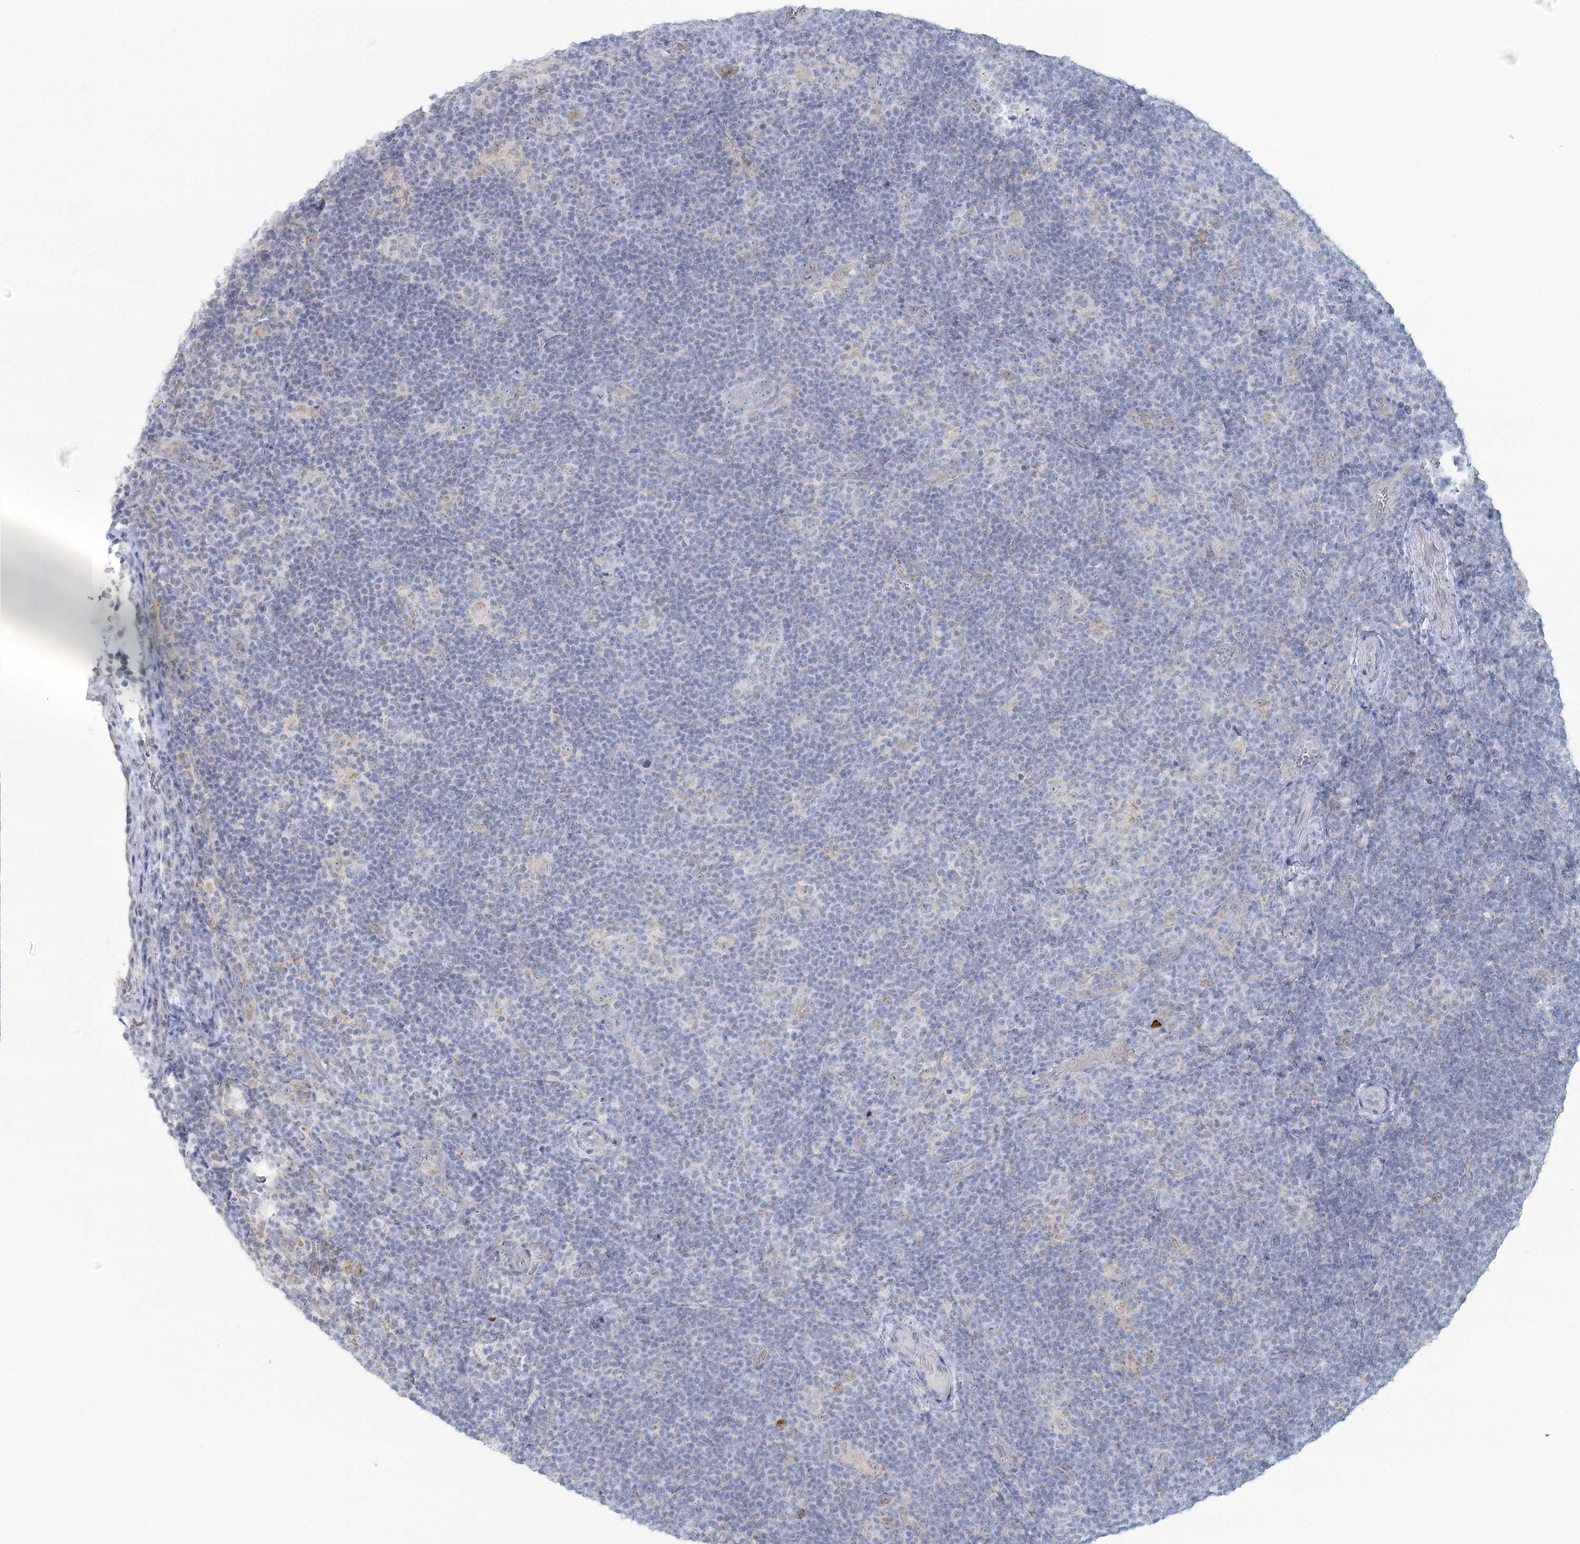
{"staining": {"intensity": "negative", "quantity": "none", "location": "none"}, "tissue": "lymphoma", "cell_type": "Tumor cells", "image_type": "cancer", "snomed": [{"axis": "morphology", "description": "Hodgkin's disease, NOS"}, {"axis": "topography", "description": "Lymph node"}], "caption": "There is no significant staining in tumor cells of Hodgkin's disease. Nuclei are stained in blue.", "gene": "BPHL", "patient": {"sex": "female", "age": 57}}